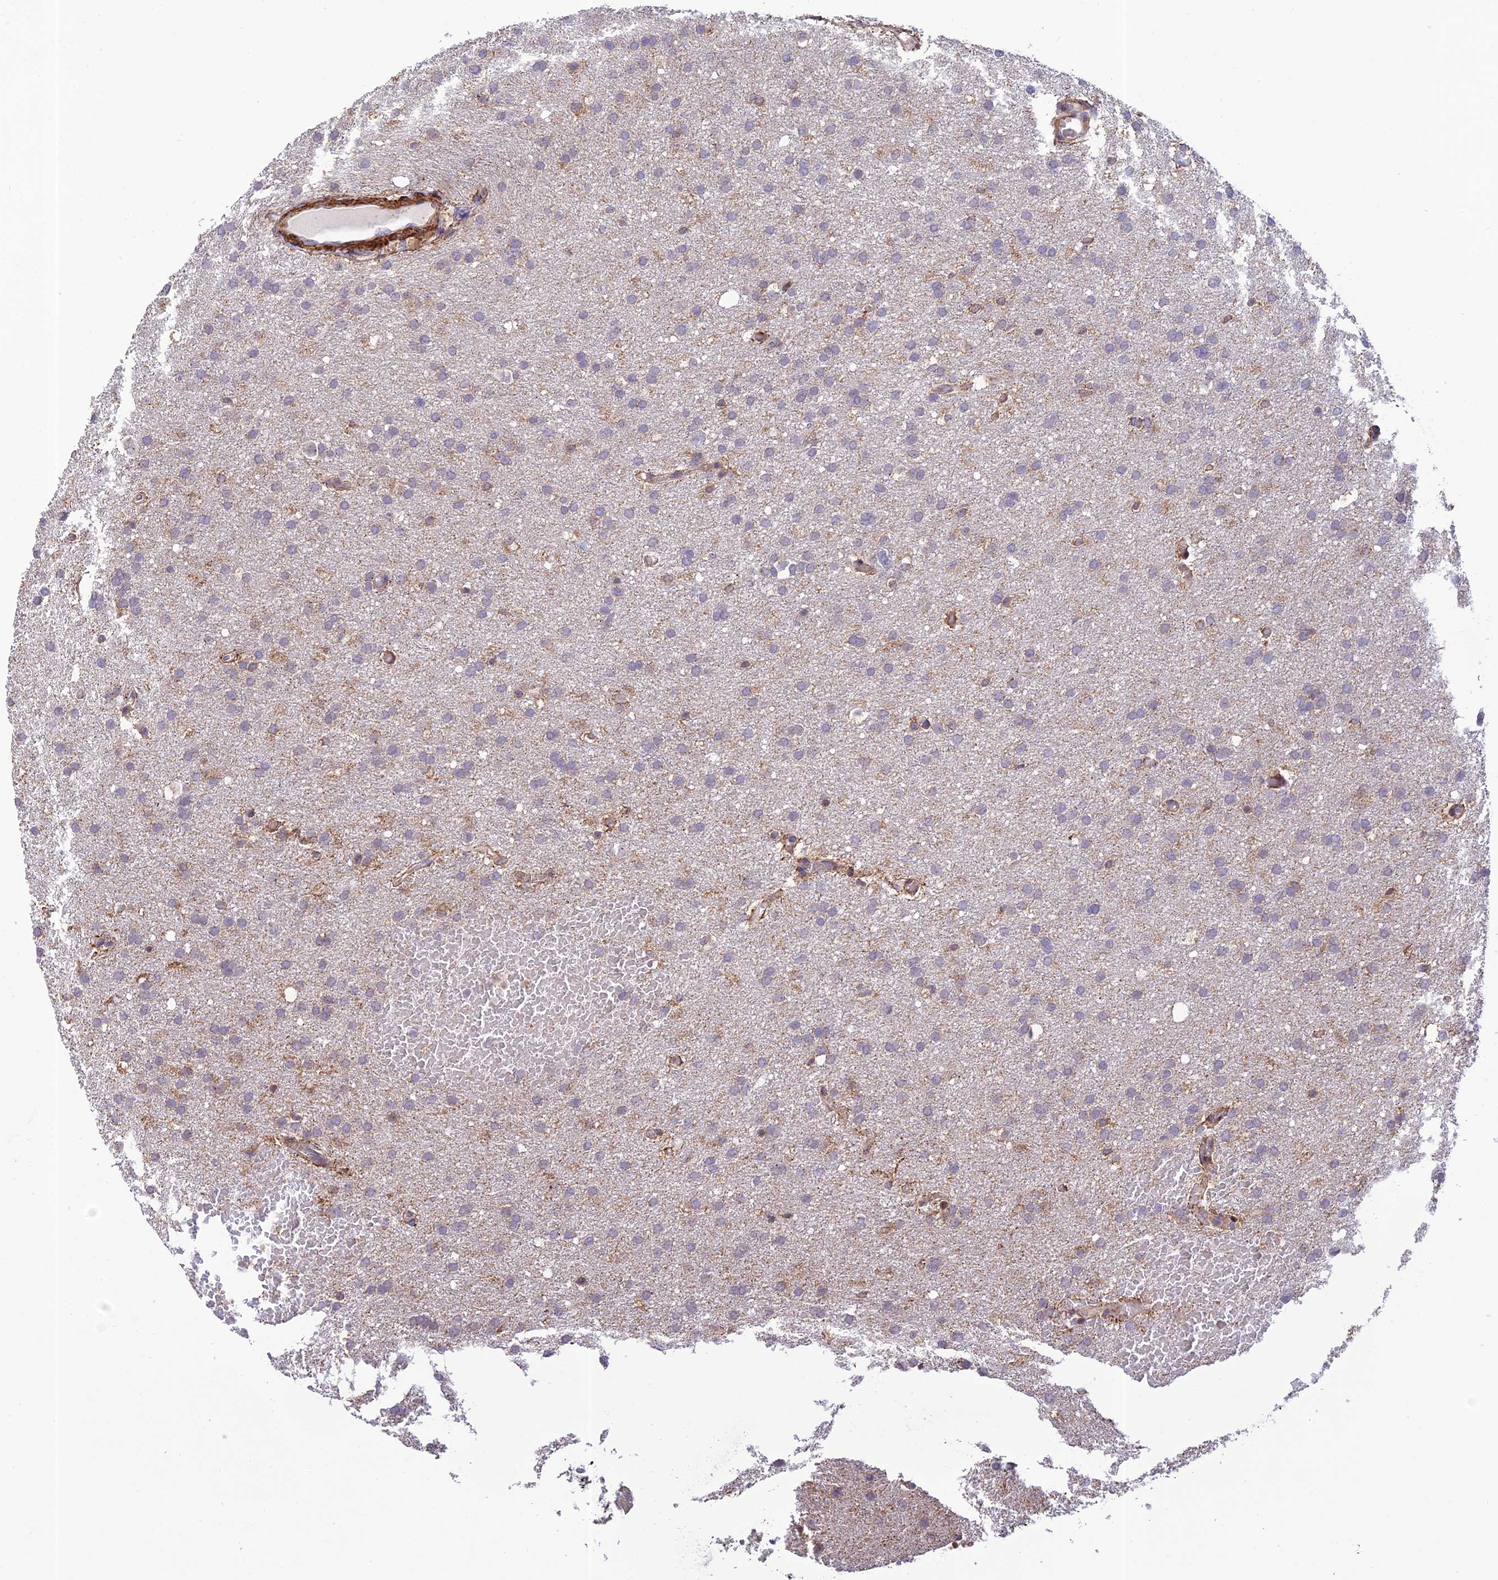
{"staining": {"intensity": "negative", "quantity": "none", "location": "none"}, "tissue": "glioma", "cell_type": "Tumor cells", "image_type": "cancer", "snomed": [{"axis": "morphology", "description": "Glioma, malignant, High grade"}, {"axis": "topography", "description": "Cerebral cortex"}], "caption": "Immunohistochemistry micrograph of neoplastic tissue: high-grade glioma (malignant) stained with DAB demonstrates no significant protein staining in tumor cells.", "gene": "ZNF584", "patient": {"sex": "female", "age": 36}}